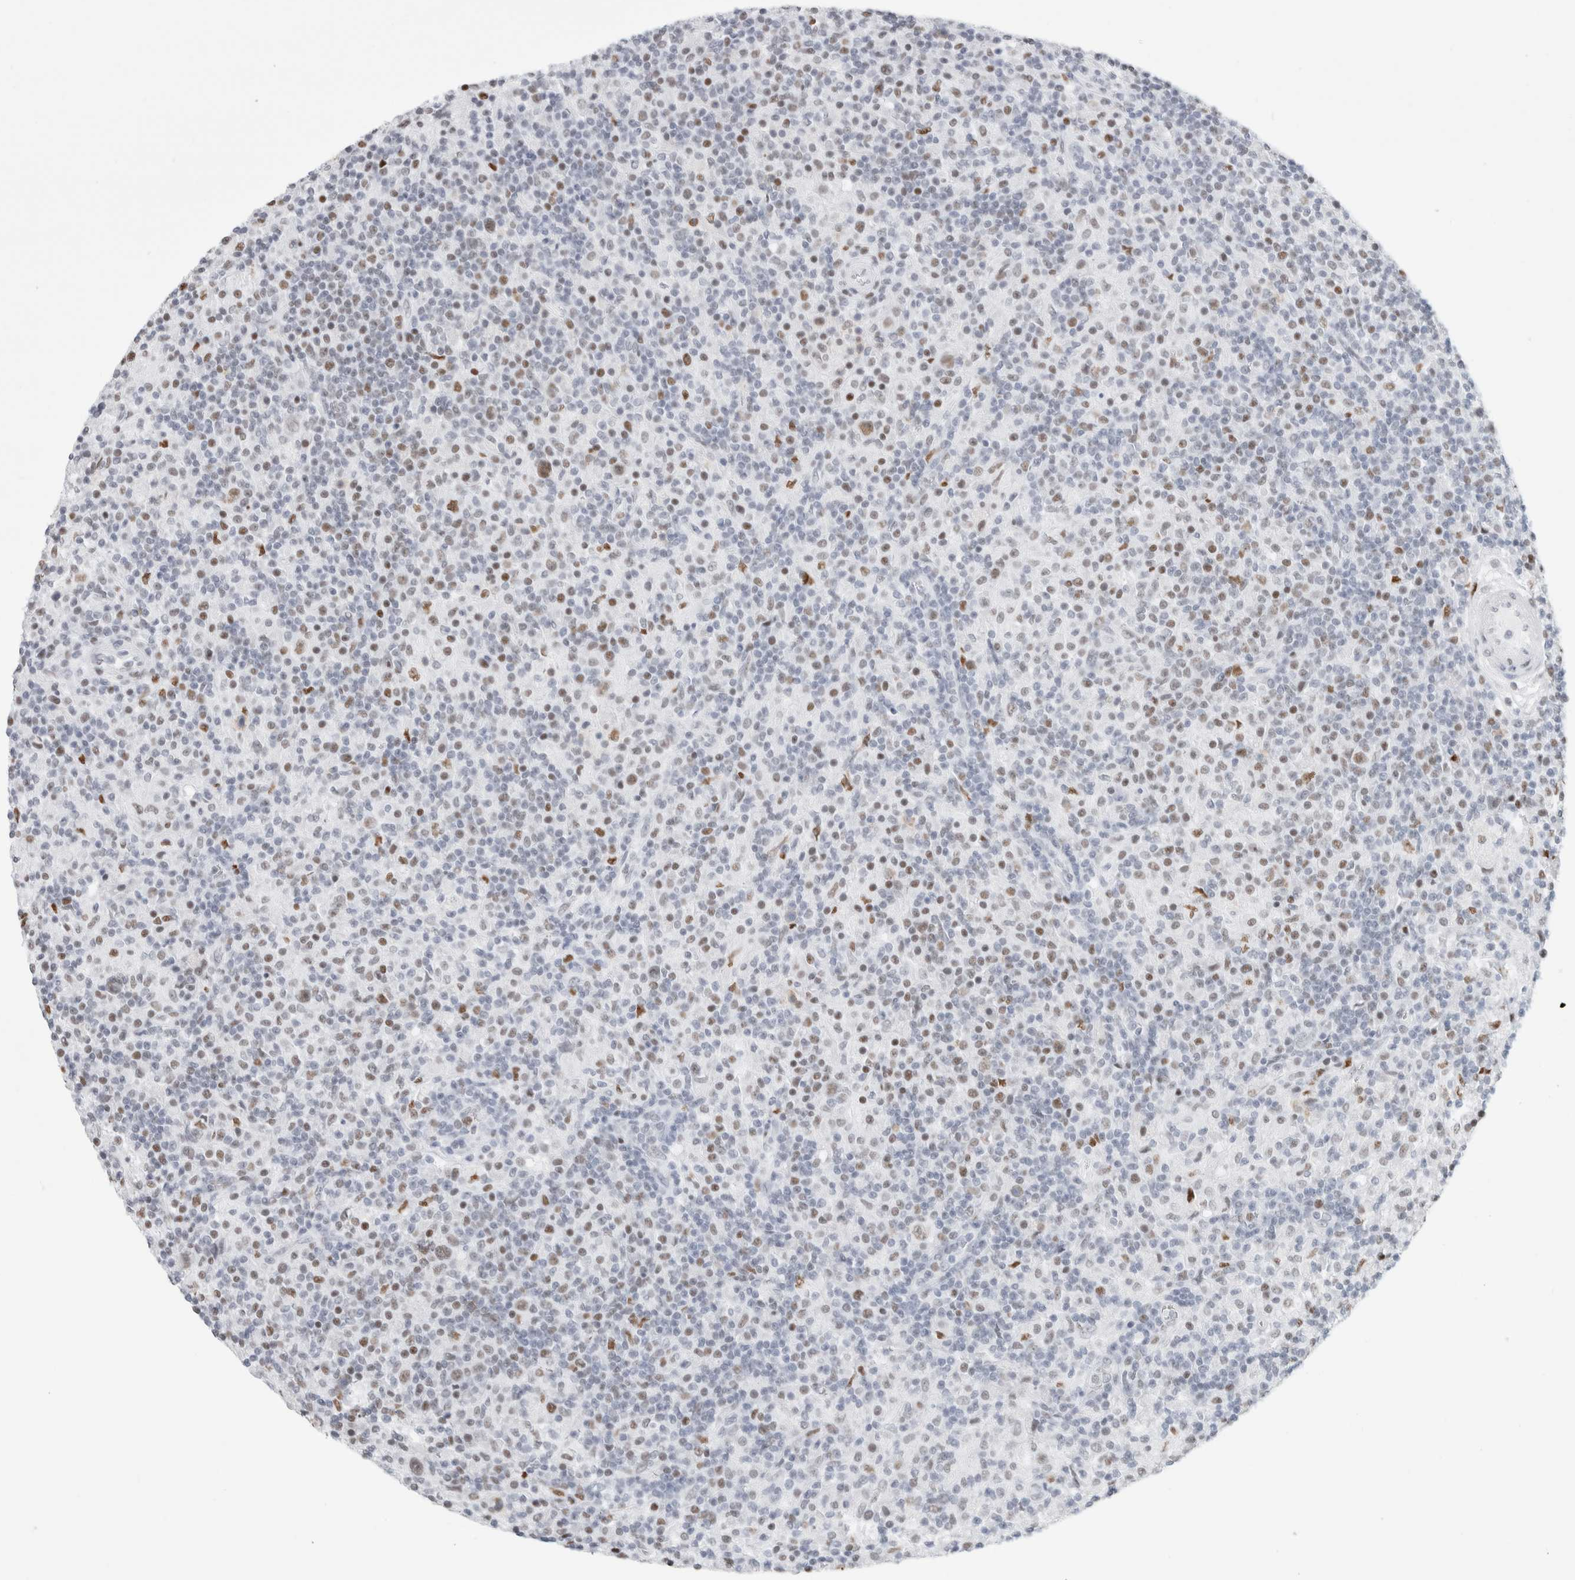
{"staining": {"intensity": "moderate", "quantity": ">75%", "location": "nuclear"}, "tissue": "lymphoma", "cell_type": "Tumor cells", "image_type": "cancer", "snomed": [{"axis": "morphology", "description": "Hodgkin's disease, NOS"}, {"axis": "topography", "description": "Lymph node"}], "caption": "The photomicrograph reveals immunohistochemical staining of Hodgkin's disease. There is moderate nuclear positivity is seen in about >75% of tumor cells.", "gene": "SMARCC1", "patient": {"sex": "male", "age": 70}}